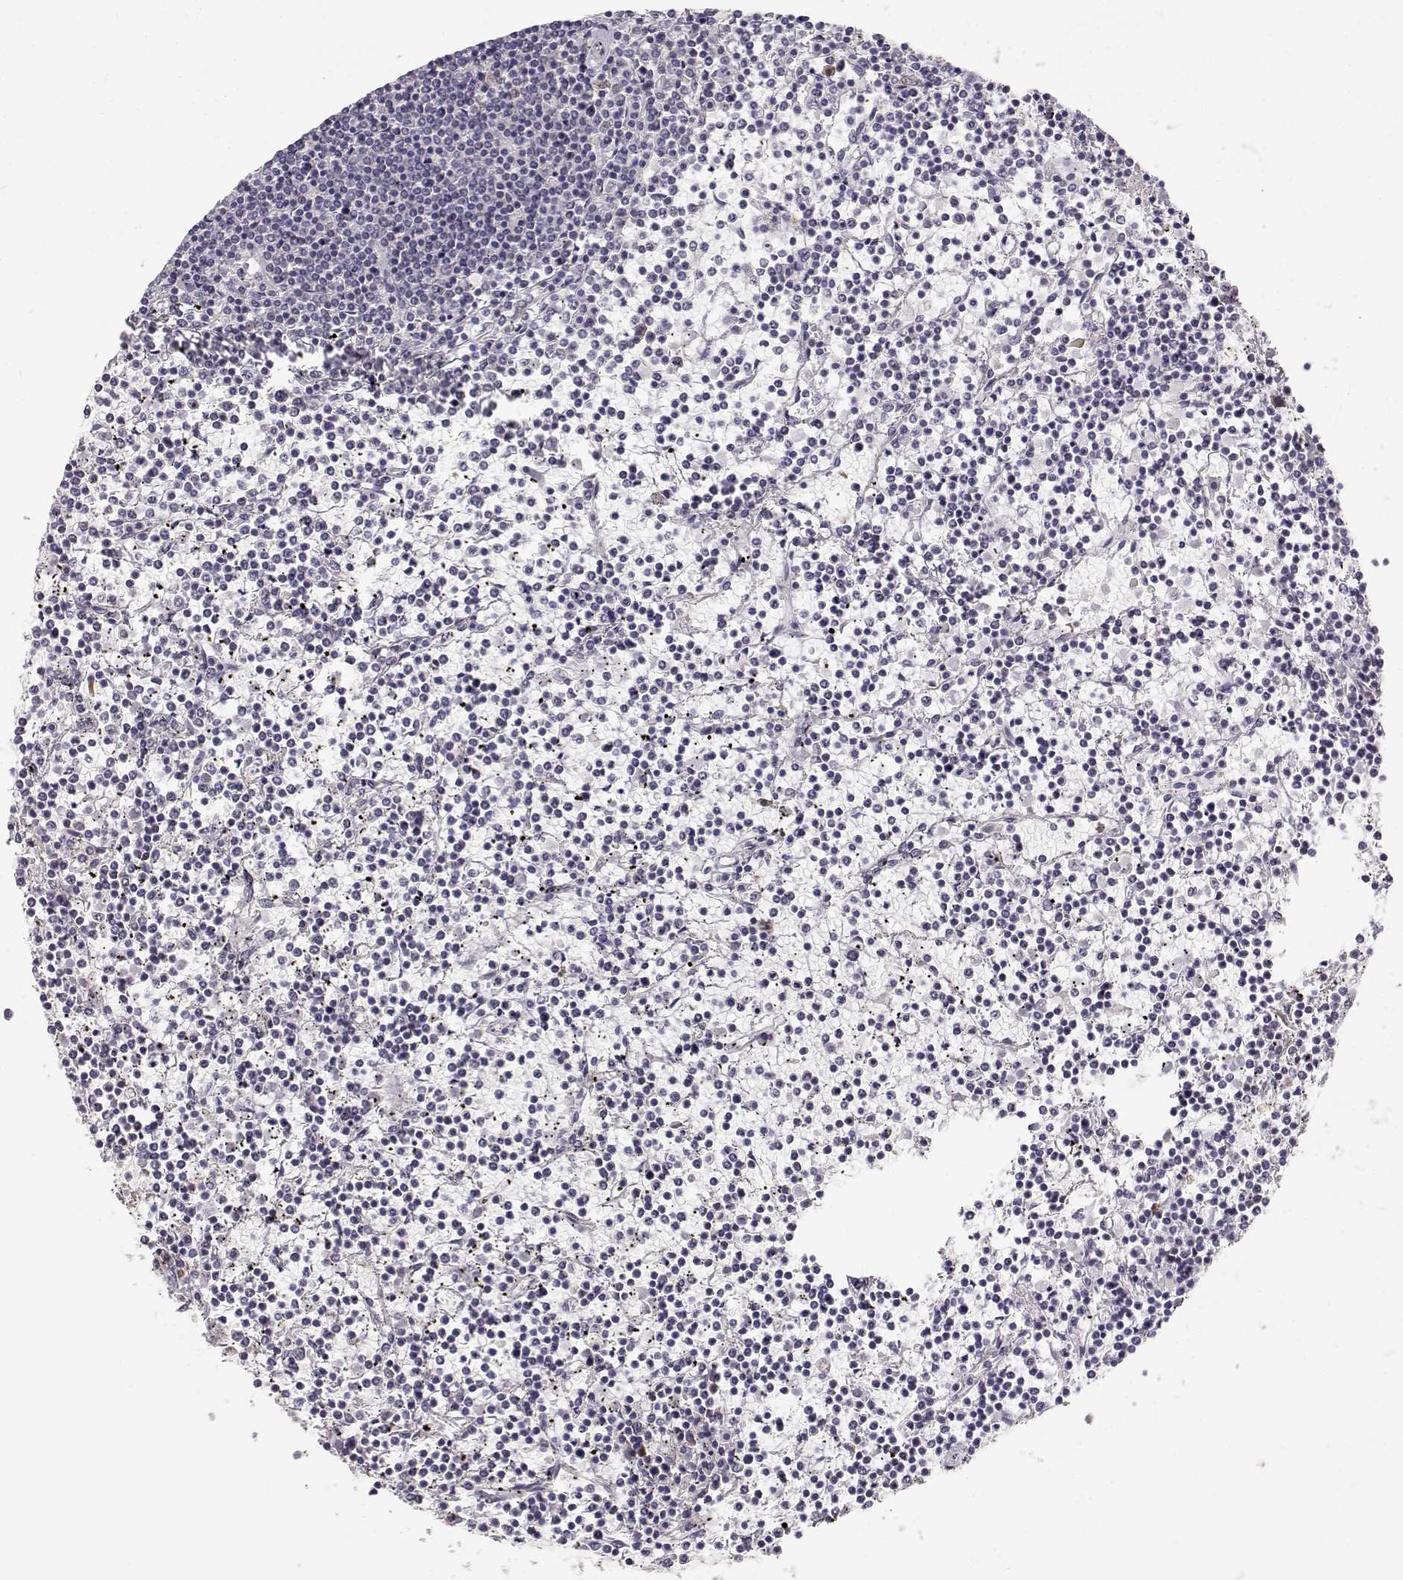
{"staining": {"intensity": "negative", "quantity": "none", "location": "none"}, "tissue": "lymphoma", "cell_type": "Tumor cells", "image_type": "cancer", "snomed": [{"axis": "morphology", "description": "Malignant lymphoma, non-Hodgkin's type, Low grade"}, {"axis": "topography", "description": "Spleen"}], "caption": "Lymphoma stained for a protein using immunohistochemistry (IHC) reveals no expression tumor cells.", "gene": "EAF2", "patient": {"sex": "female", "age": 19}}